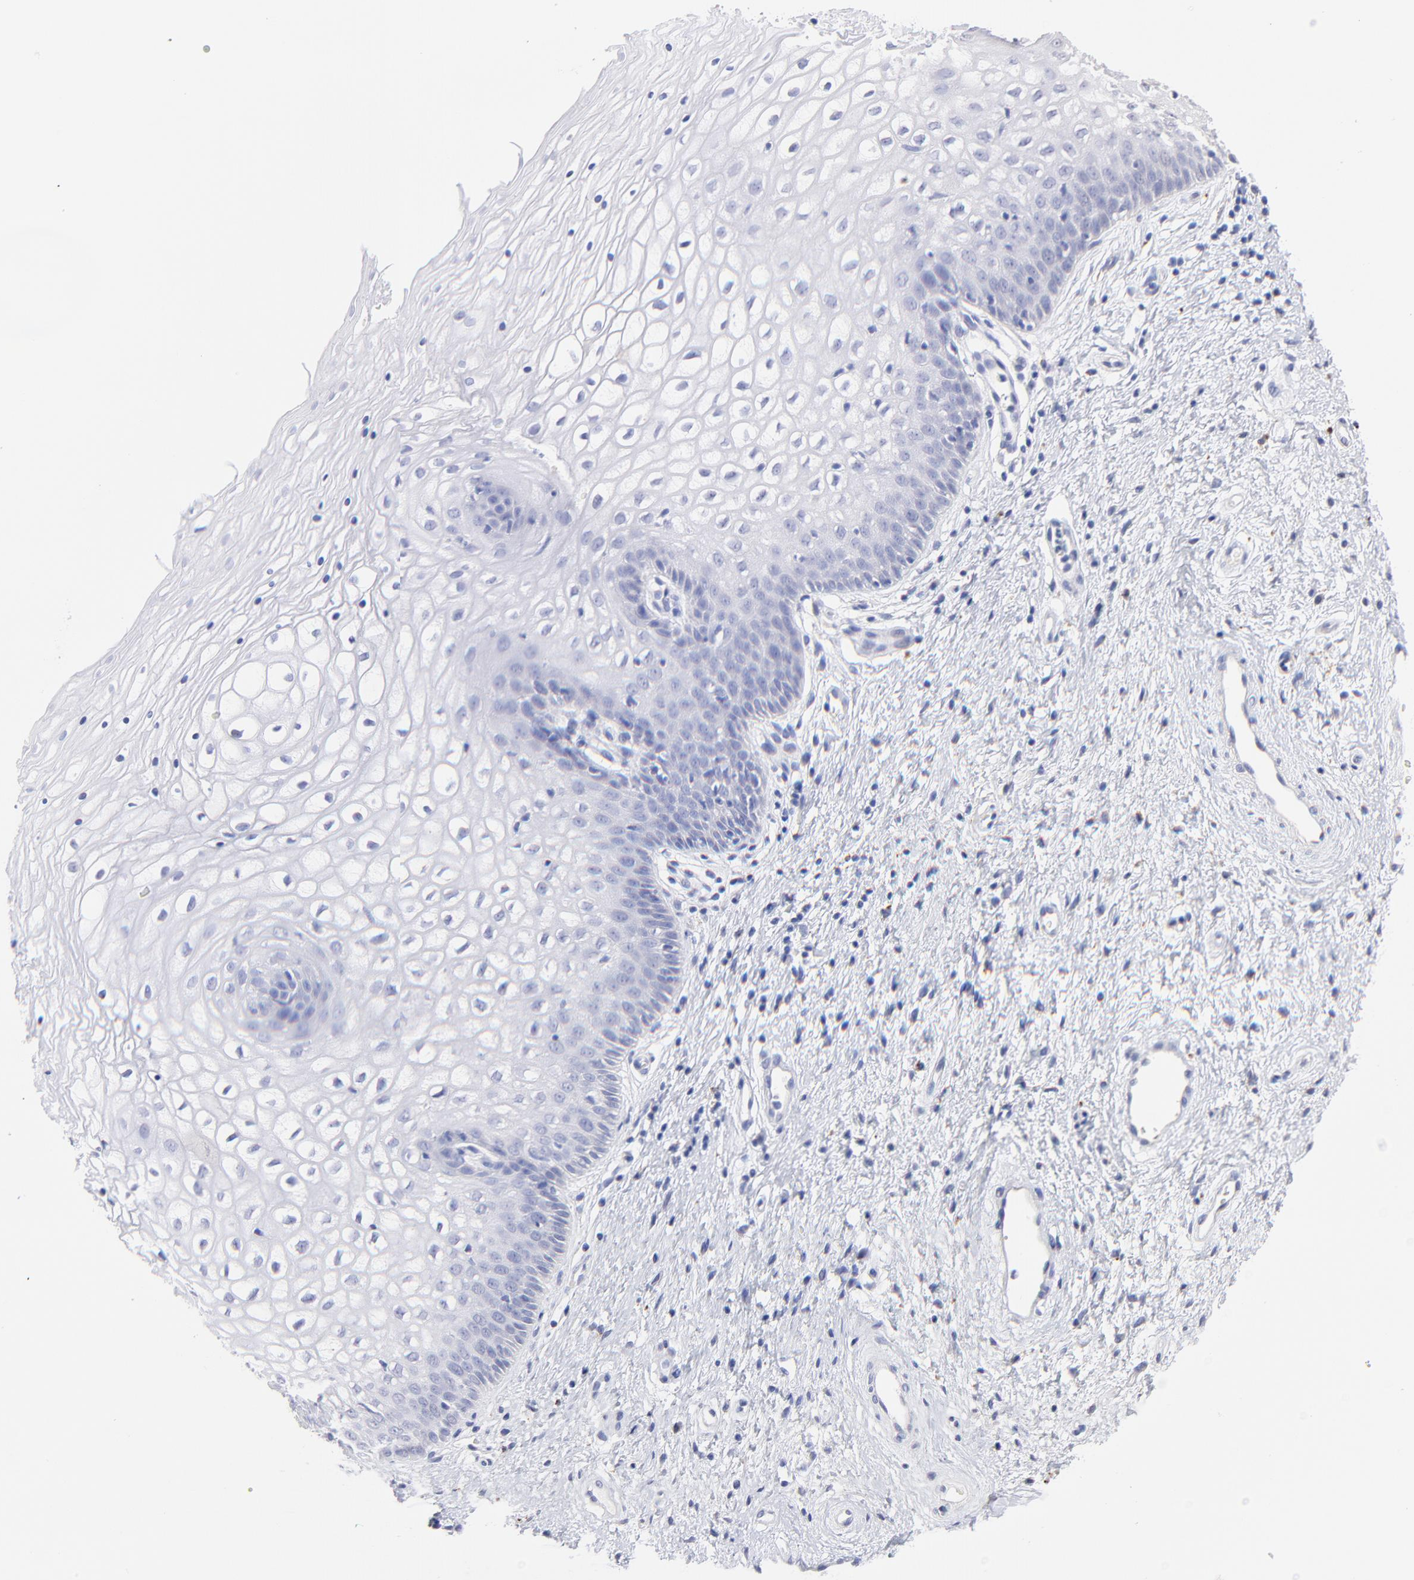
{"staining": {"intensity": "negative", "quantity": "none", "location": "none"}, "tissue": "vagina", "cell_type": "Squamous epithelial cells", "image_type": "normal", "snomed": [{"axis": "morphology", "description": "Normal tissue, NOS"}, {"axis": "topography", "description": "Vagina"}], "caption": "This is a micrograph of IHC staining of unremarkable vagina, which shows no expression in squamous epithelial cells.", "gene": "CFAP57", "patient": {"sex": "female", "age": 34}}